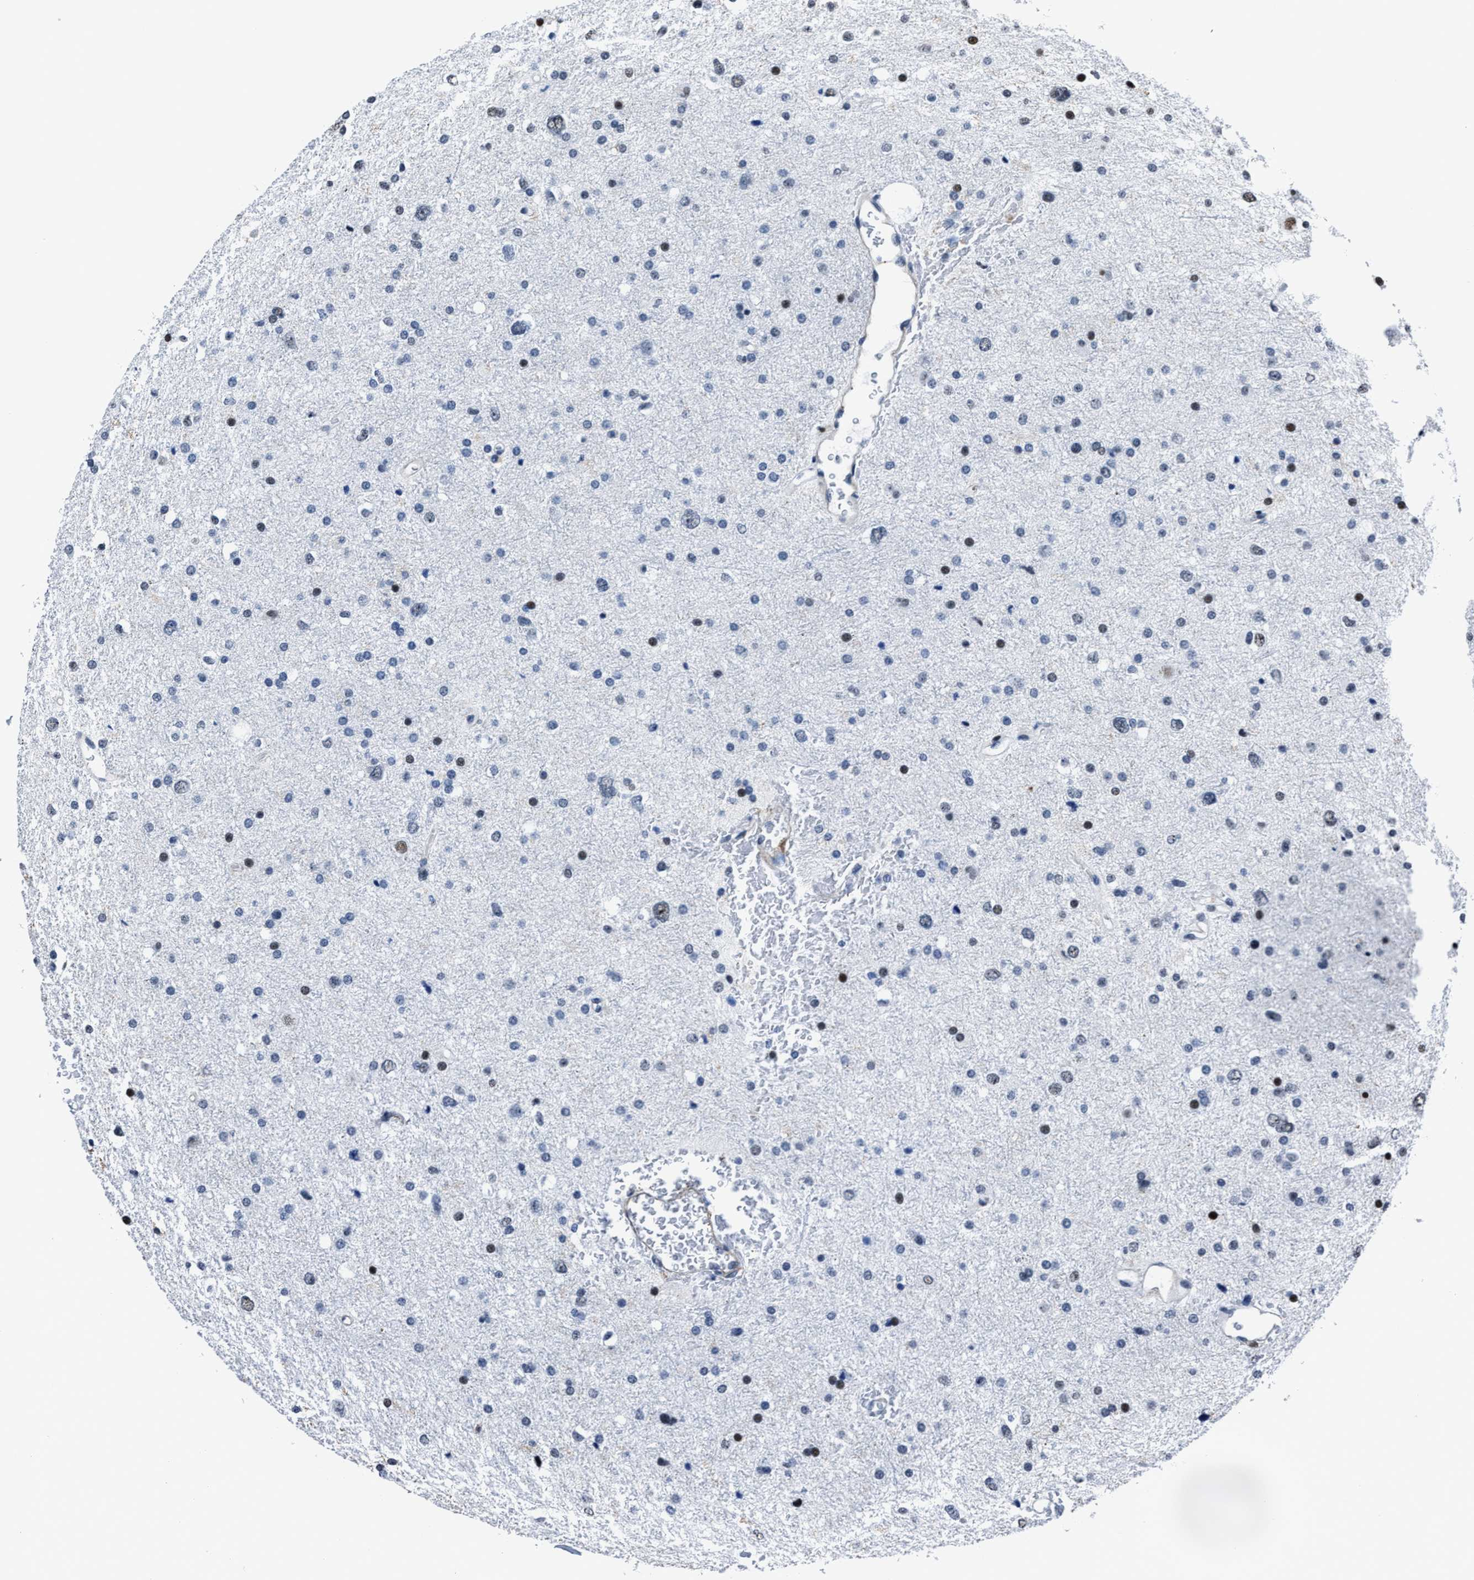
{"staining": {"intensity": "weak", "quantity": "<25%", "location": "nuclear"}, "tissue": "glioma", "cell_type": "Tumor cells", "image_type": "cancer", "snomed": [{"axis": "morphology", "description": "Glioma, malignant, Low grade"}, {"axis": "topography", "description": "Brain"}], "caption": "DAB (3,3'-diaminobenzidine) immunohistochemical staining of low-grade glioma (malignant) shows no significant expression in tumor cells. Brightfield microscopy of immunohistochemistry (IHC) stained with DAB (3,3'-diaminobenzidine) (brown) and hematoxylin (blue), captured at high magnification.", "gene": "PPIE", "patient": {"sex": "female", "age": 37}}